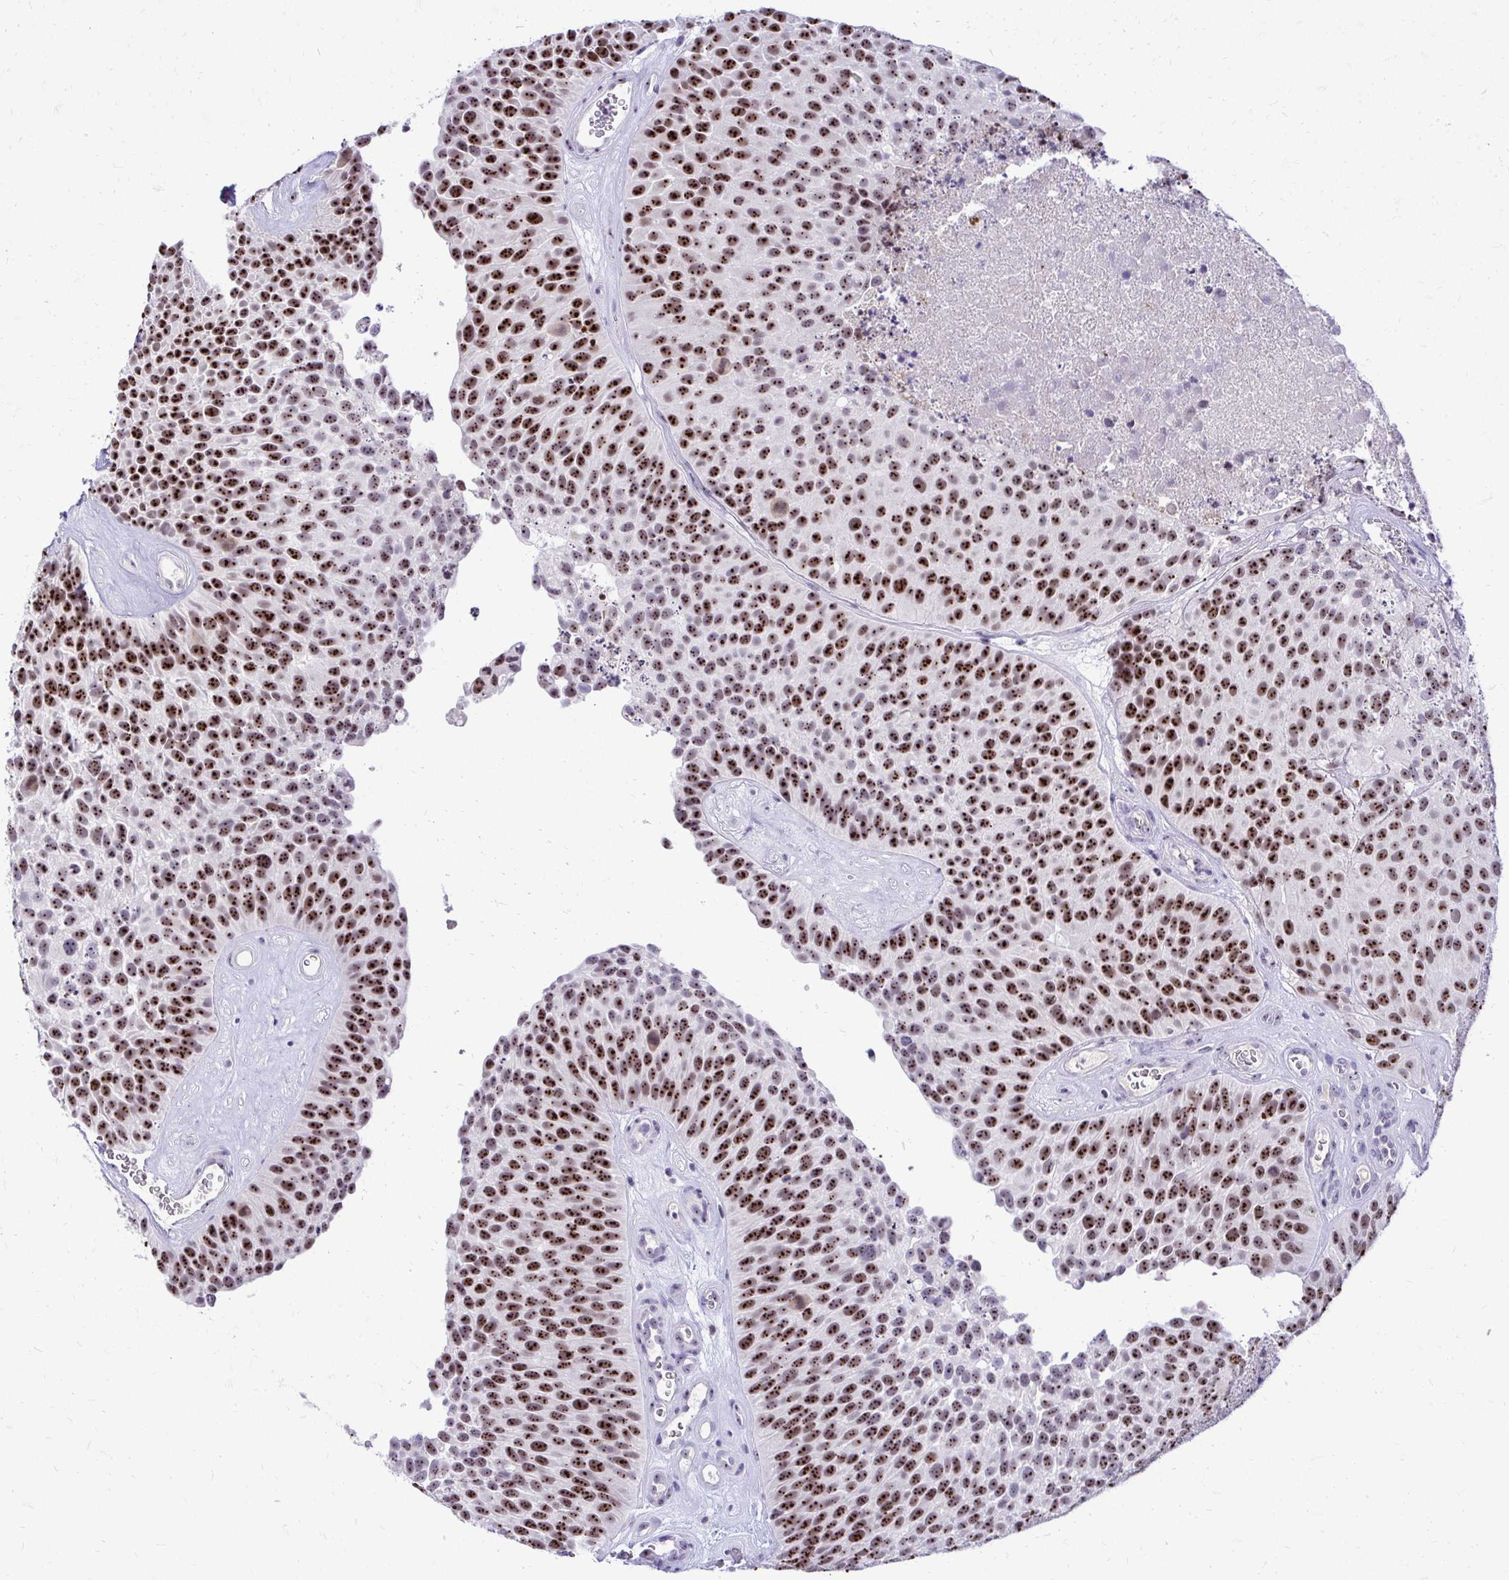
{"staining": {"intensity": "strong", "quantity": ">75%", "location": "nuclear"}, "tissue": "urothelial cancer", "cell_type": "Tumor cells", "image_type": "cancer", "snomed": [{"axis": "morphology", "description": "Urothelial carcinoma, Low grade"}, {"axis": "topography", "description": "Urinary bladder"}], "caption": "Low-grade urothelial carcinoma stained for a protein shows strong nuclear positivity in tumor cells.", "gene": "NIFK", "patient": {"sex": "male", "age": 76}}